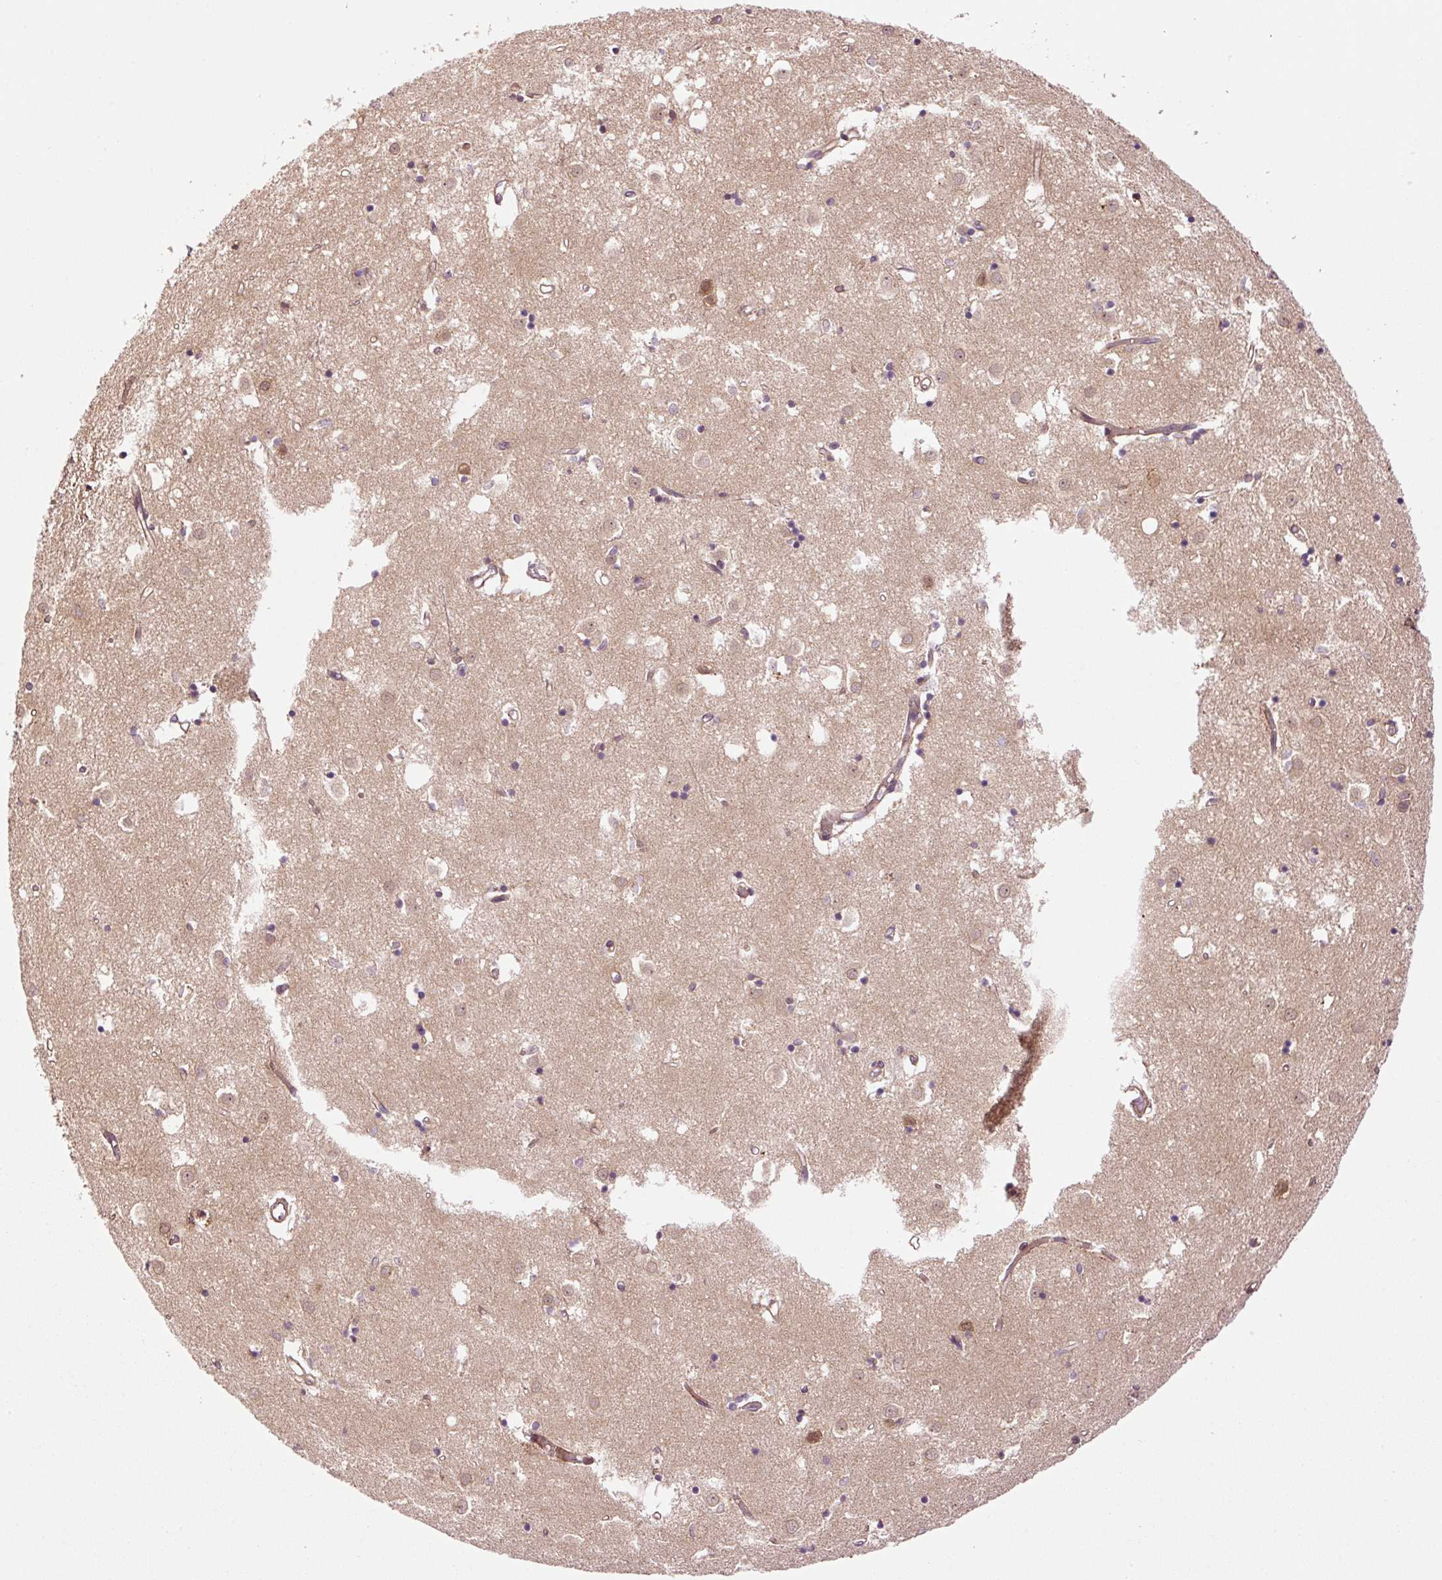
{"staining": {"intensity": "moderate", "quantity": "25%-75%", "location": "cytoplasmic/membranous"}, "tissue": "caudate", "cell_type": "Glial cells", "image_type": "normal", "snomed": [{"axis": "morphology", "description": "Normal tissue, NOS"}, {"axis": "topography", "description": "Lateral ventricle wall"}], "caption": "Caudate stained with a protein marker shows moderate staining in glial cells.", "gene": "OXER1", "patient": {"sex": "male", "age": 70}}